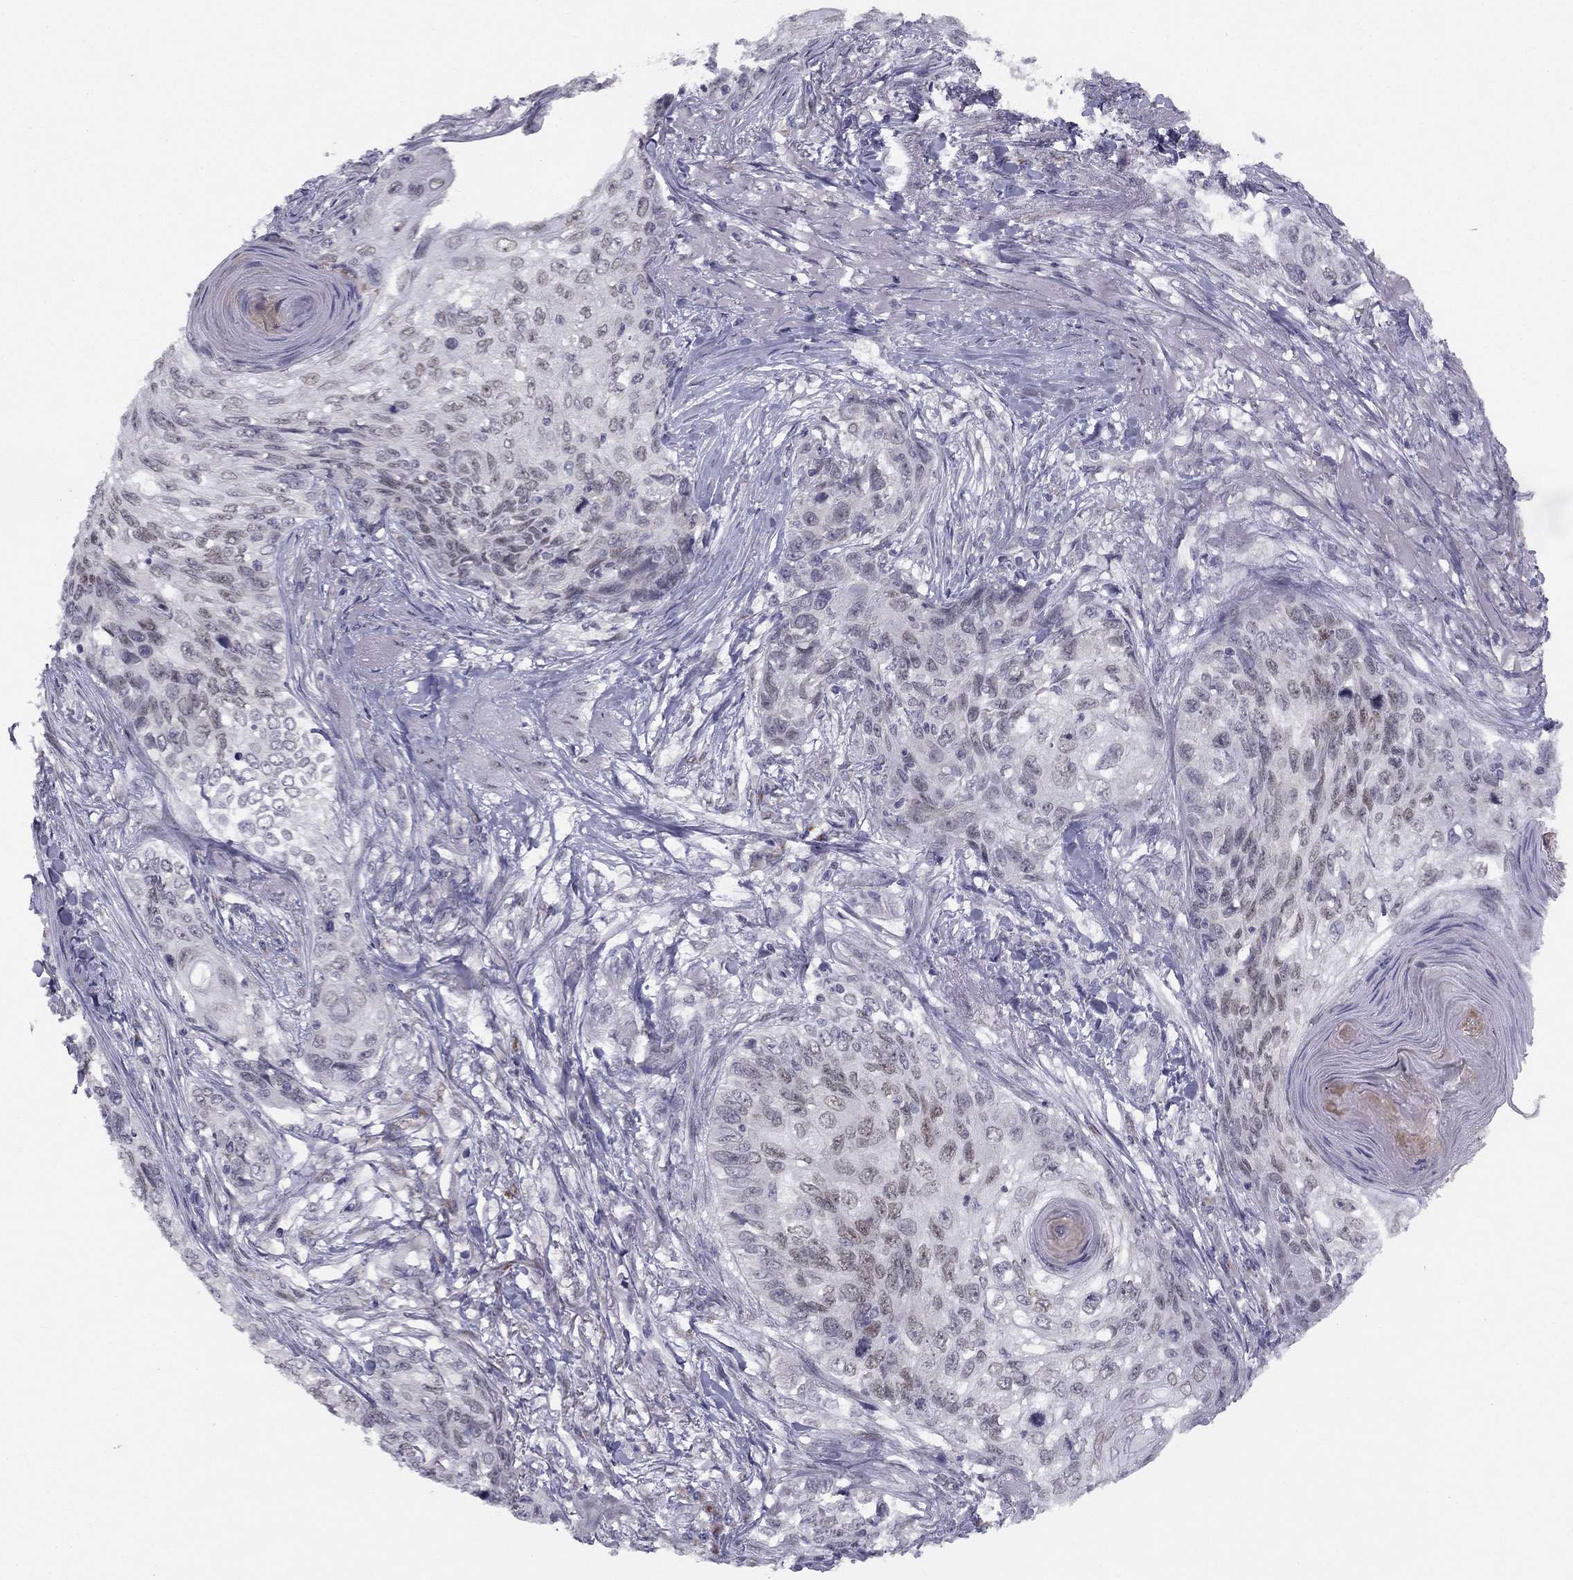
{"staining": {"intensity": "moderate", "quantity": "25%-75%", "location": "nuclear"}, "tissue": "skin cancer", "cell_type": "Tumor cells", "image_type": "cancer", "snomed": [{"axis": "morphology", "description": "Squamous cell carcinoma, NOS"}, {"axis": "topography", "description": "Skin"}], "caption": "Immunohistochemistry (IHC) image of squamous cell carcinoma (skin) stained for a protein (brown), which exhibits medium levels of moderate nuclear expression in approximately 25%-75% of tumor cells.", "gene": "TRPS1", "patient": {"sex": "male", "age": 92}}